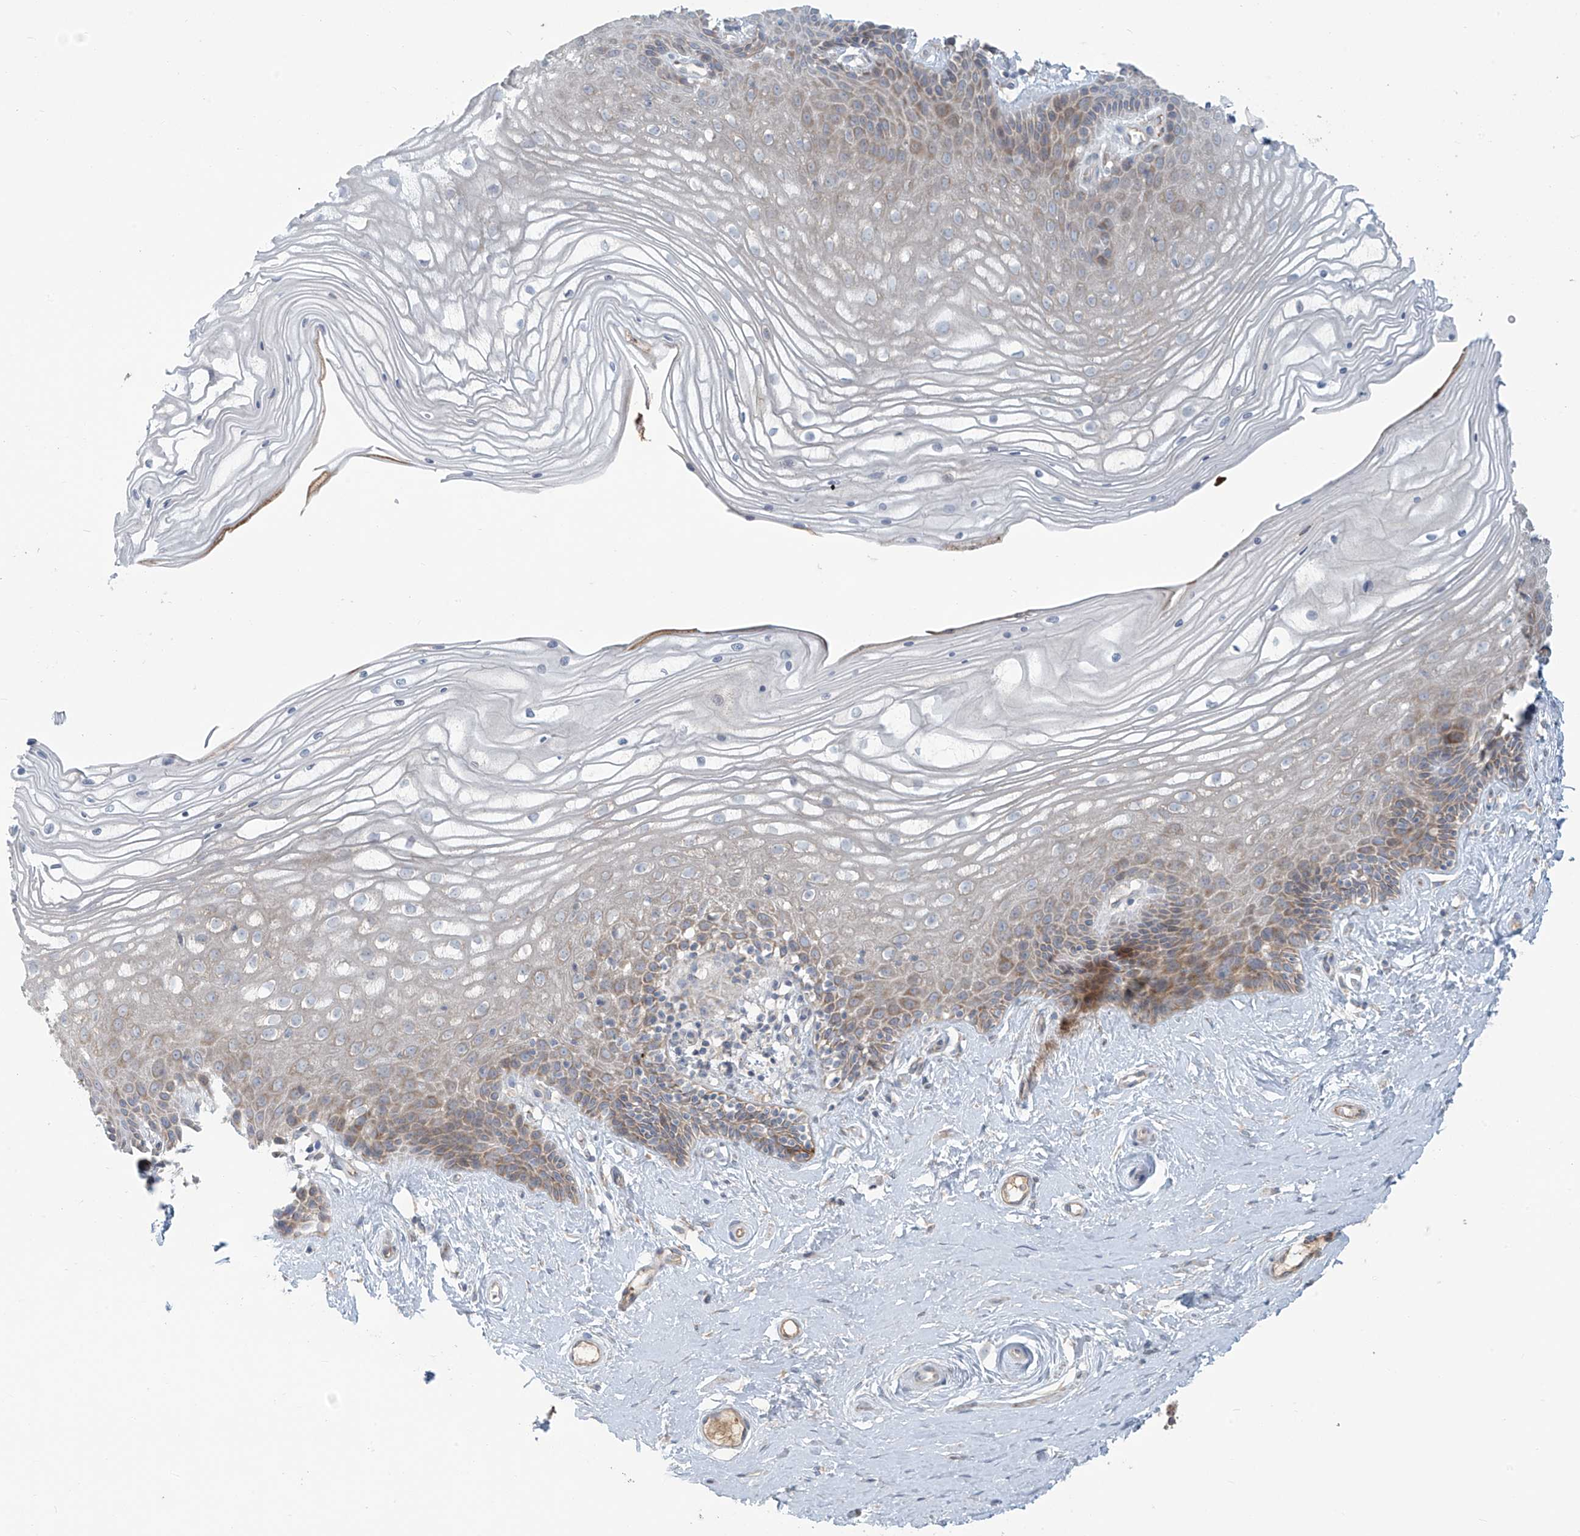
{"staining": {"intensity": "moderate", "quantity": "25%-75%", "location": "cytoplasmic/membranous"}, "tissue": "vagina", "cell_type": "Squamous epithelial cells", "image_type": "normal", "snomed": [{"axis": "morphology", "description": "Normal tissue, NOS"}, {"axis": "topography", "description": "Vagina"}, {"axis": "topography", "description": "Cervix"}], "caption": "An image of human vagina stained for a protein exhibits moderate cytoplasmic/membranous brown staining in squamous epithelial cells. (brown staining indicates protein expression, while blue staining denotes nuclei).", "gene": "LZTS3", "patient": {"sex": "female", "age": 40}}